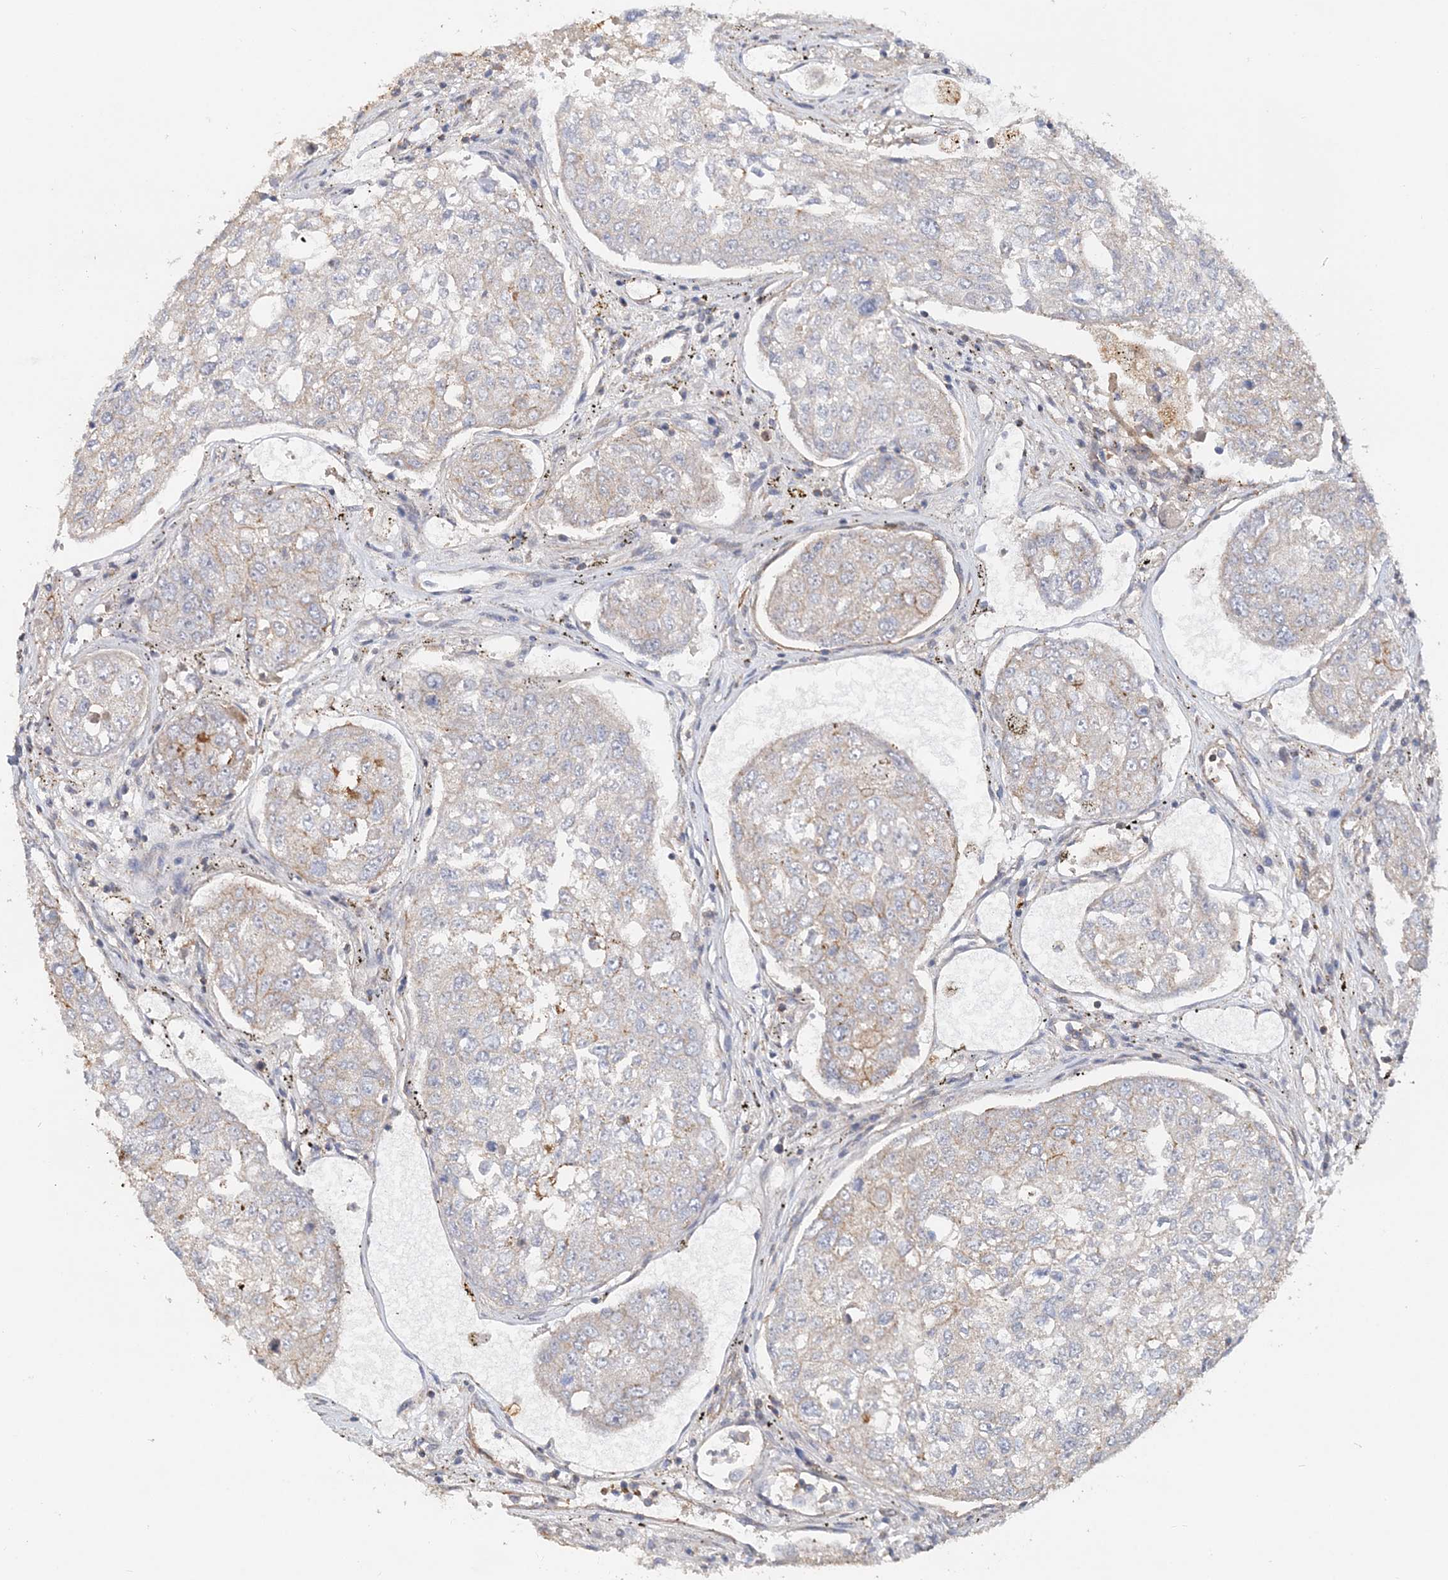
{"staining": {"intensity": "weak", "quantity": "<25%", "location": "cytoplasmic/membranous"}, "tissue": "urothelial cancer", "cell_type": "Tumor cells", "image_type": "cancer", "snomed": [{"axis": "morphology", "description": "Urothelial carcinoma, High grade"}, {"axis": "topography", "description": "Lymph node"}, {"axis": "topography", "description": "Urinary bladder"}], "caption": "Protein analysis of urothelial cancer displays no significant positivity in tumor cells.", "gene": "MAT2B", "patient": {"sex": "male", "age": 51}}